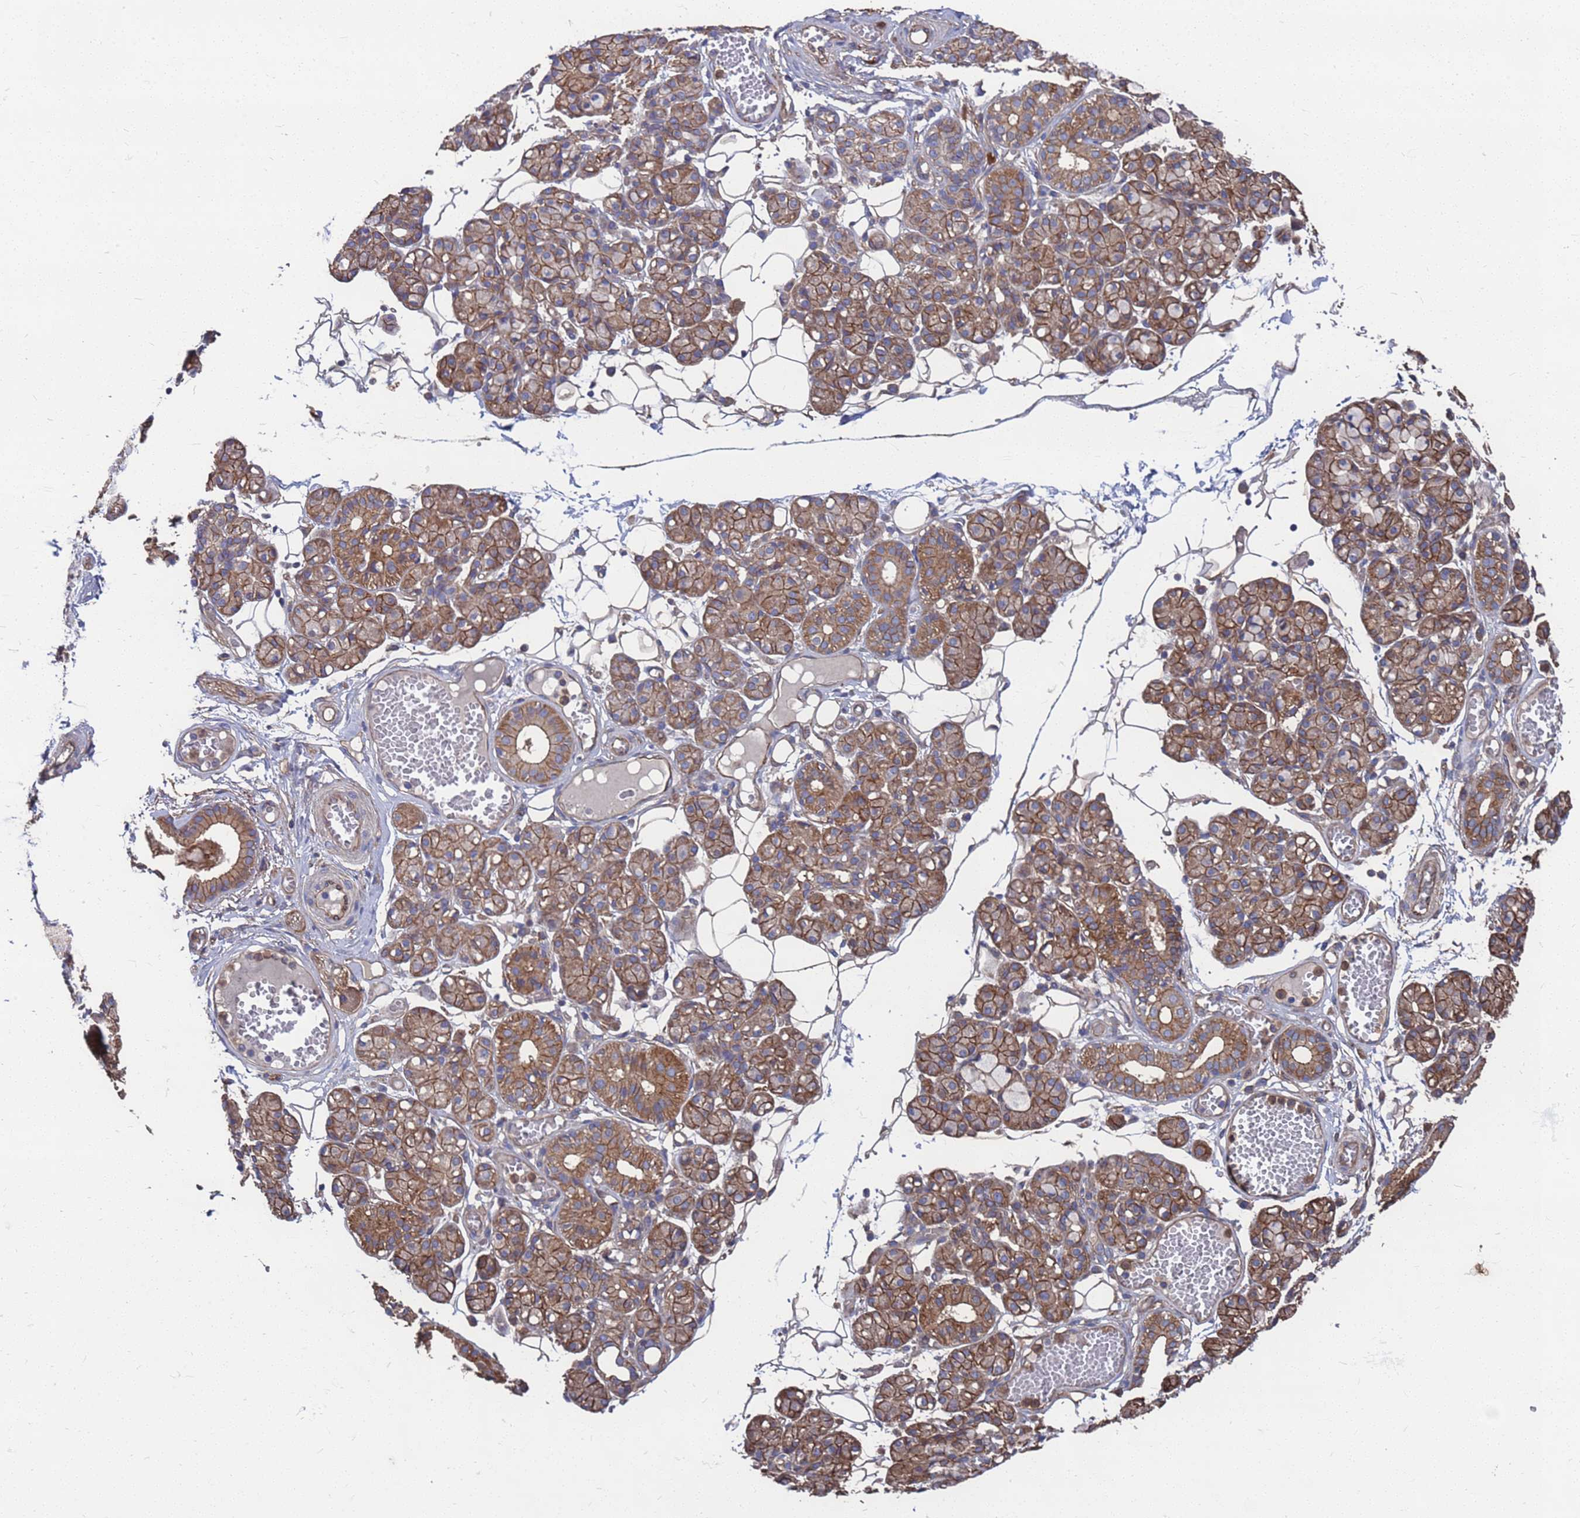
{"staining": {"intensity": "moderate", "quantity": ">75%", "location": "cytoplasmic/membranous"}, "tissue": "salivary gland", "cell_type": "Glandular cells", "image_type": "normal", "snomed": [{"axis": "morphology", "description": "Normal tissue, NOS"}, {"axis": "topography", "description": "Salivary gland"}], "caption": "The micrograph shows immunohistochemical staining of normal salivary gland. There is moderate cytoplasmic/membranous positivity is identified in about >75% of glandular cells.", "gene": "NDUFAF6", "patient": {"sex": "male", "age": 63}}